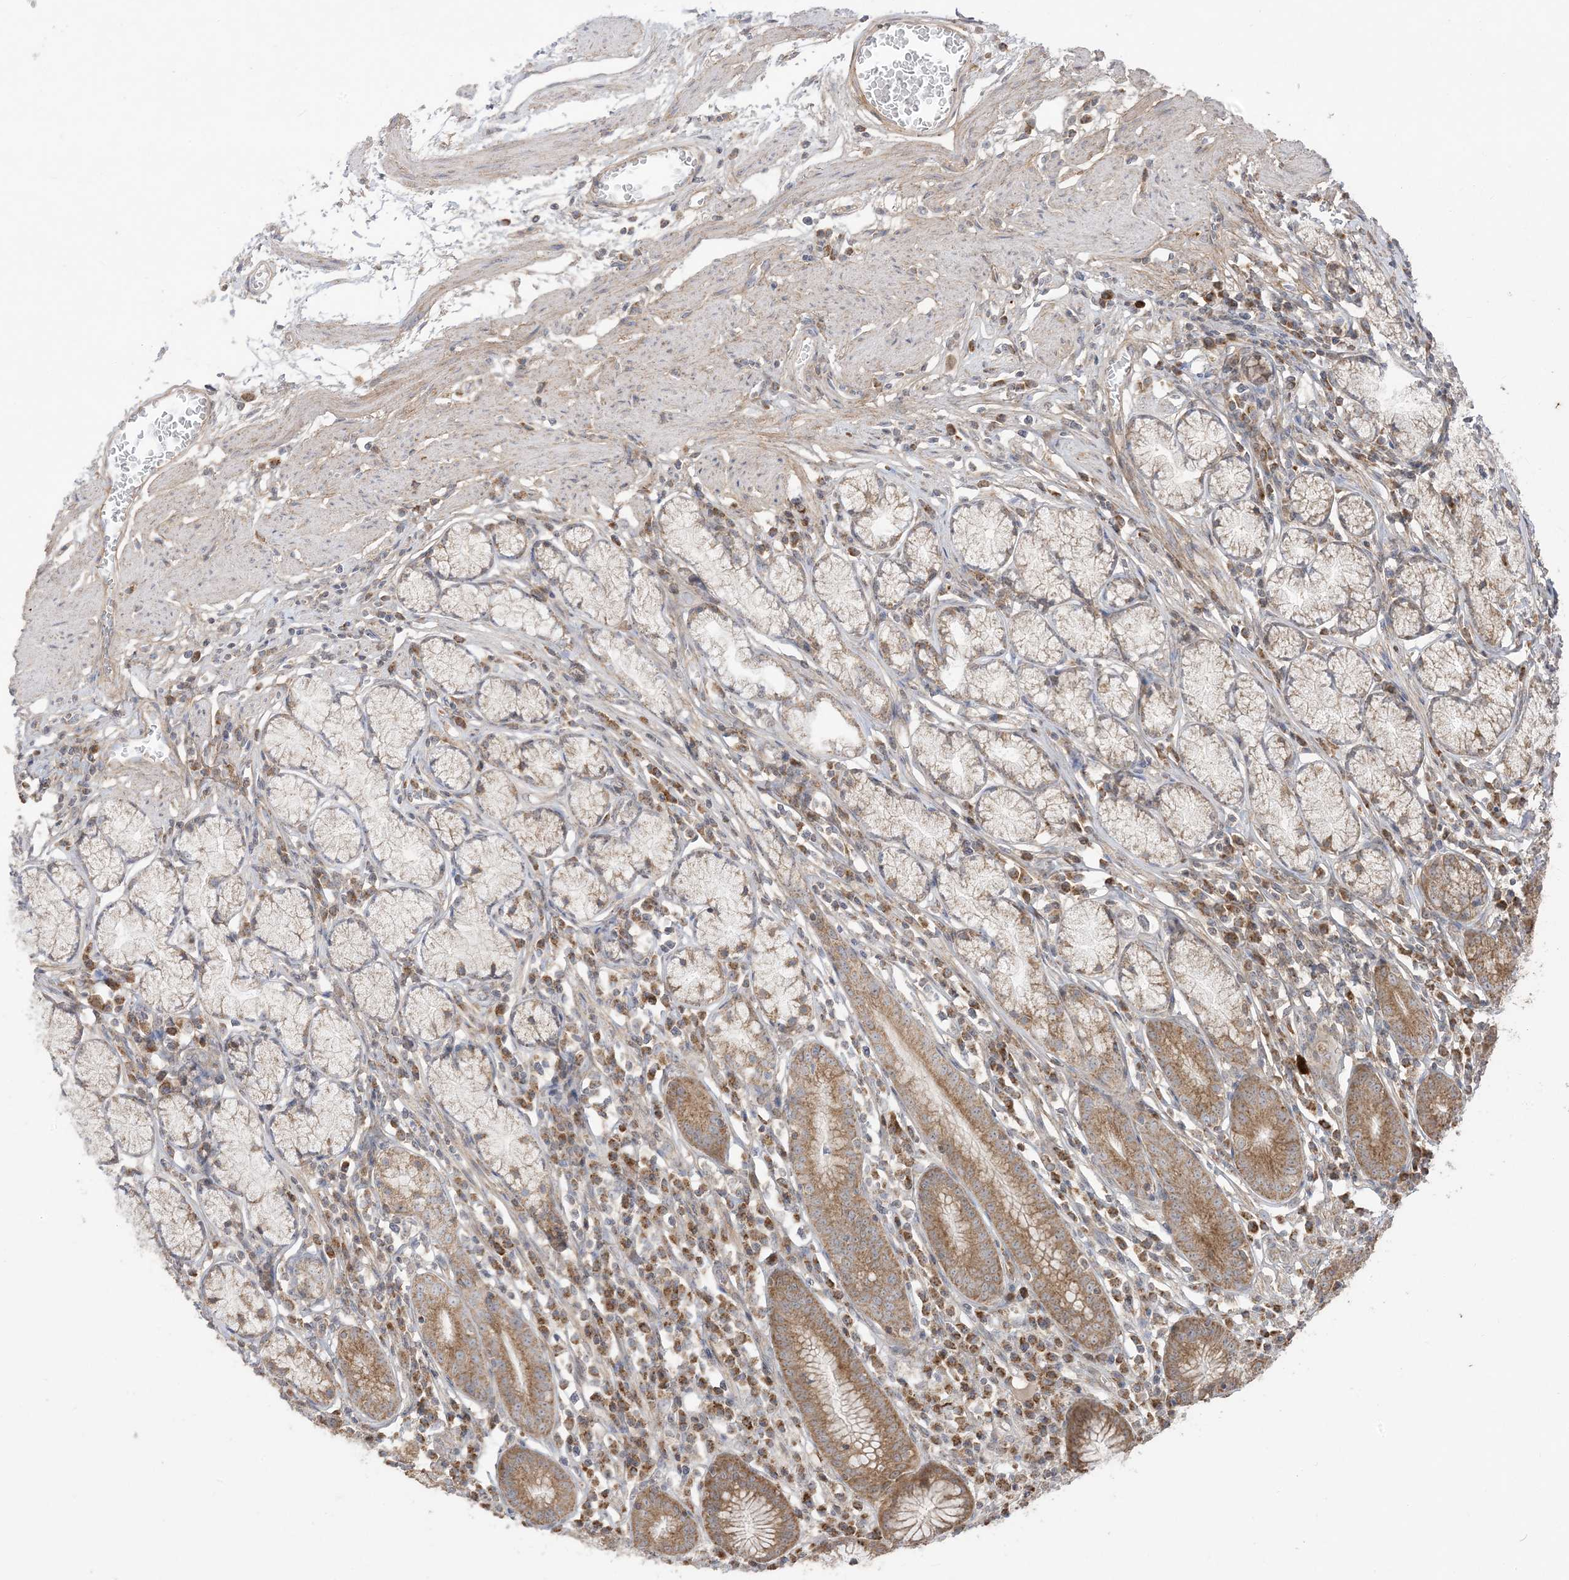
{"staining": {"intensity": "moderate", "quantity": ">75%", "location": "cytoplasmic/membranous"}, "tissue": "stomach", "cell_type": "Glandular cells", "image_type": "normal", "snomed": [{"axis": "morphology", "description": "Normal tissue, NOS"}, {"axis": "topography", "description": "Stomach"}], "caption": "A high-resolution photomicrograph shows immunohistochemistry staining of normal stomach, which reveals moderate cytoplasmic/membranous expression in approximately >75% of glandular cells.", "gene": "SIRT3", "patient": {"sex": "male", "age": 55}}